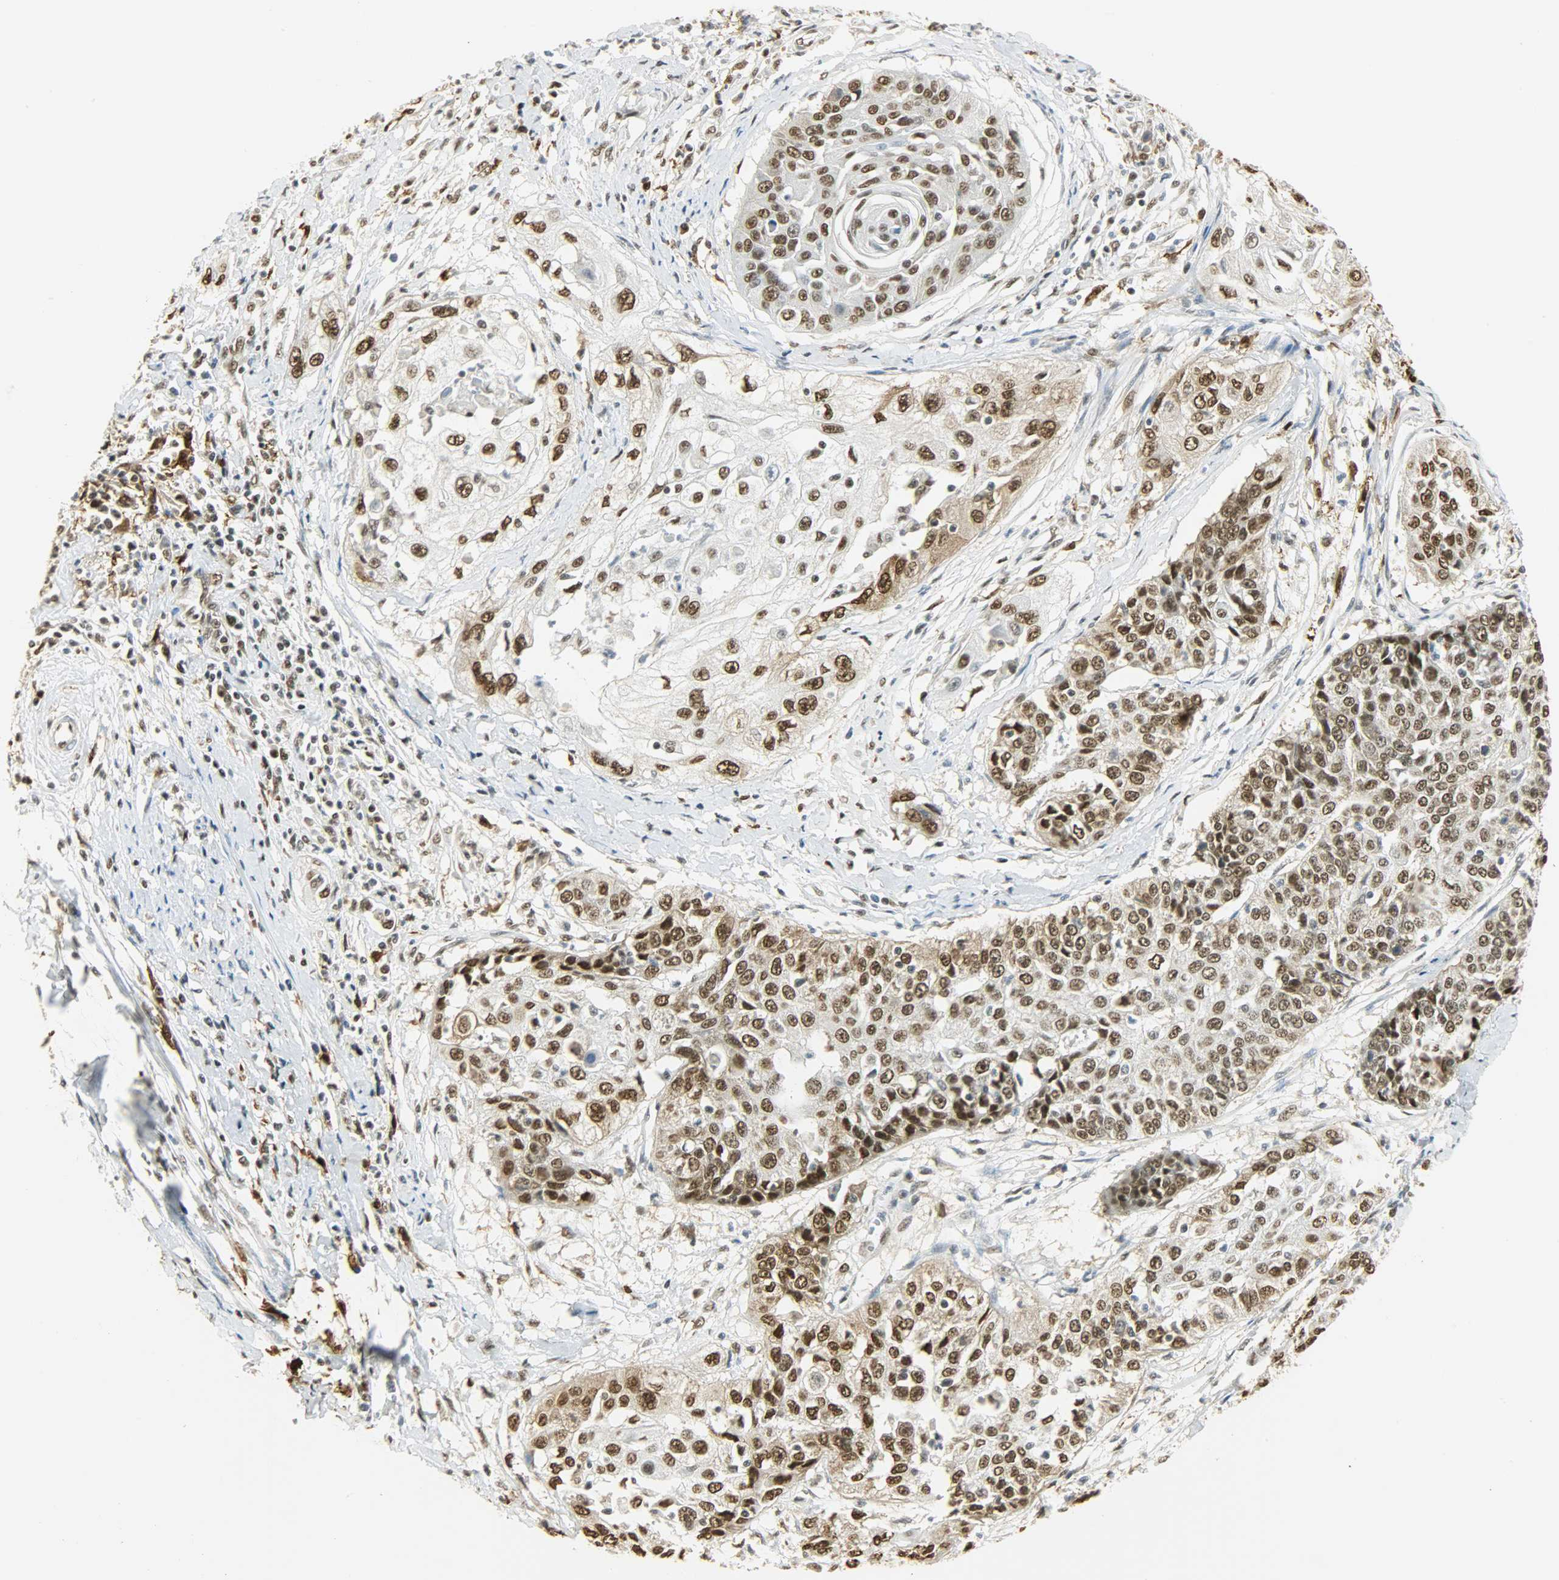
{"staining": {"intensity": "strong", "quantity": ">75%", "location": "nuclear"}, "tissue": "cervical cancer", "cell_type": "Tumor cells", "image_type": "cancer", "snomed": [{"axis": "morphology", "description": "Squamous cell carcinoma, NOS"}, {"axis": "topography", "description": "Cervix"}], "caption": "IHC of cervical cancer (squamous cell carcinoma) displays high levels of strong nuclear expression in about >75% of tumor cells.", "gene": "NGFR", "patient": {"sex": "female", "age": 64}}